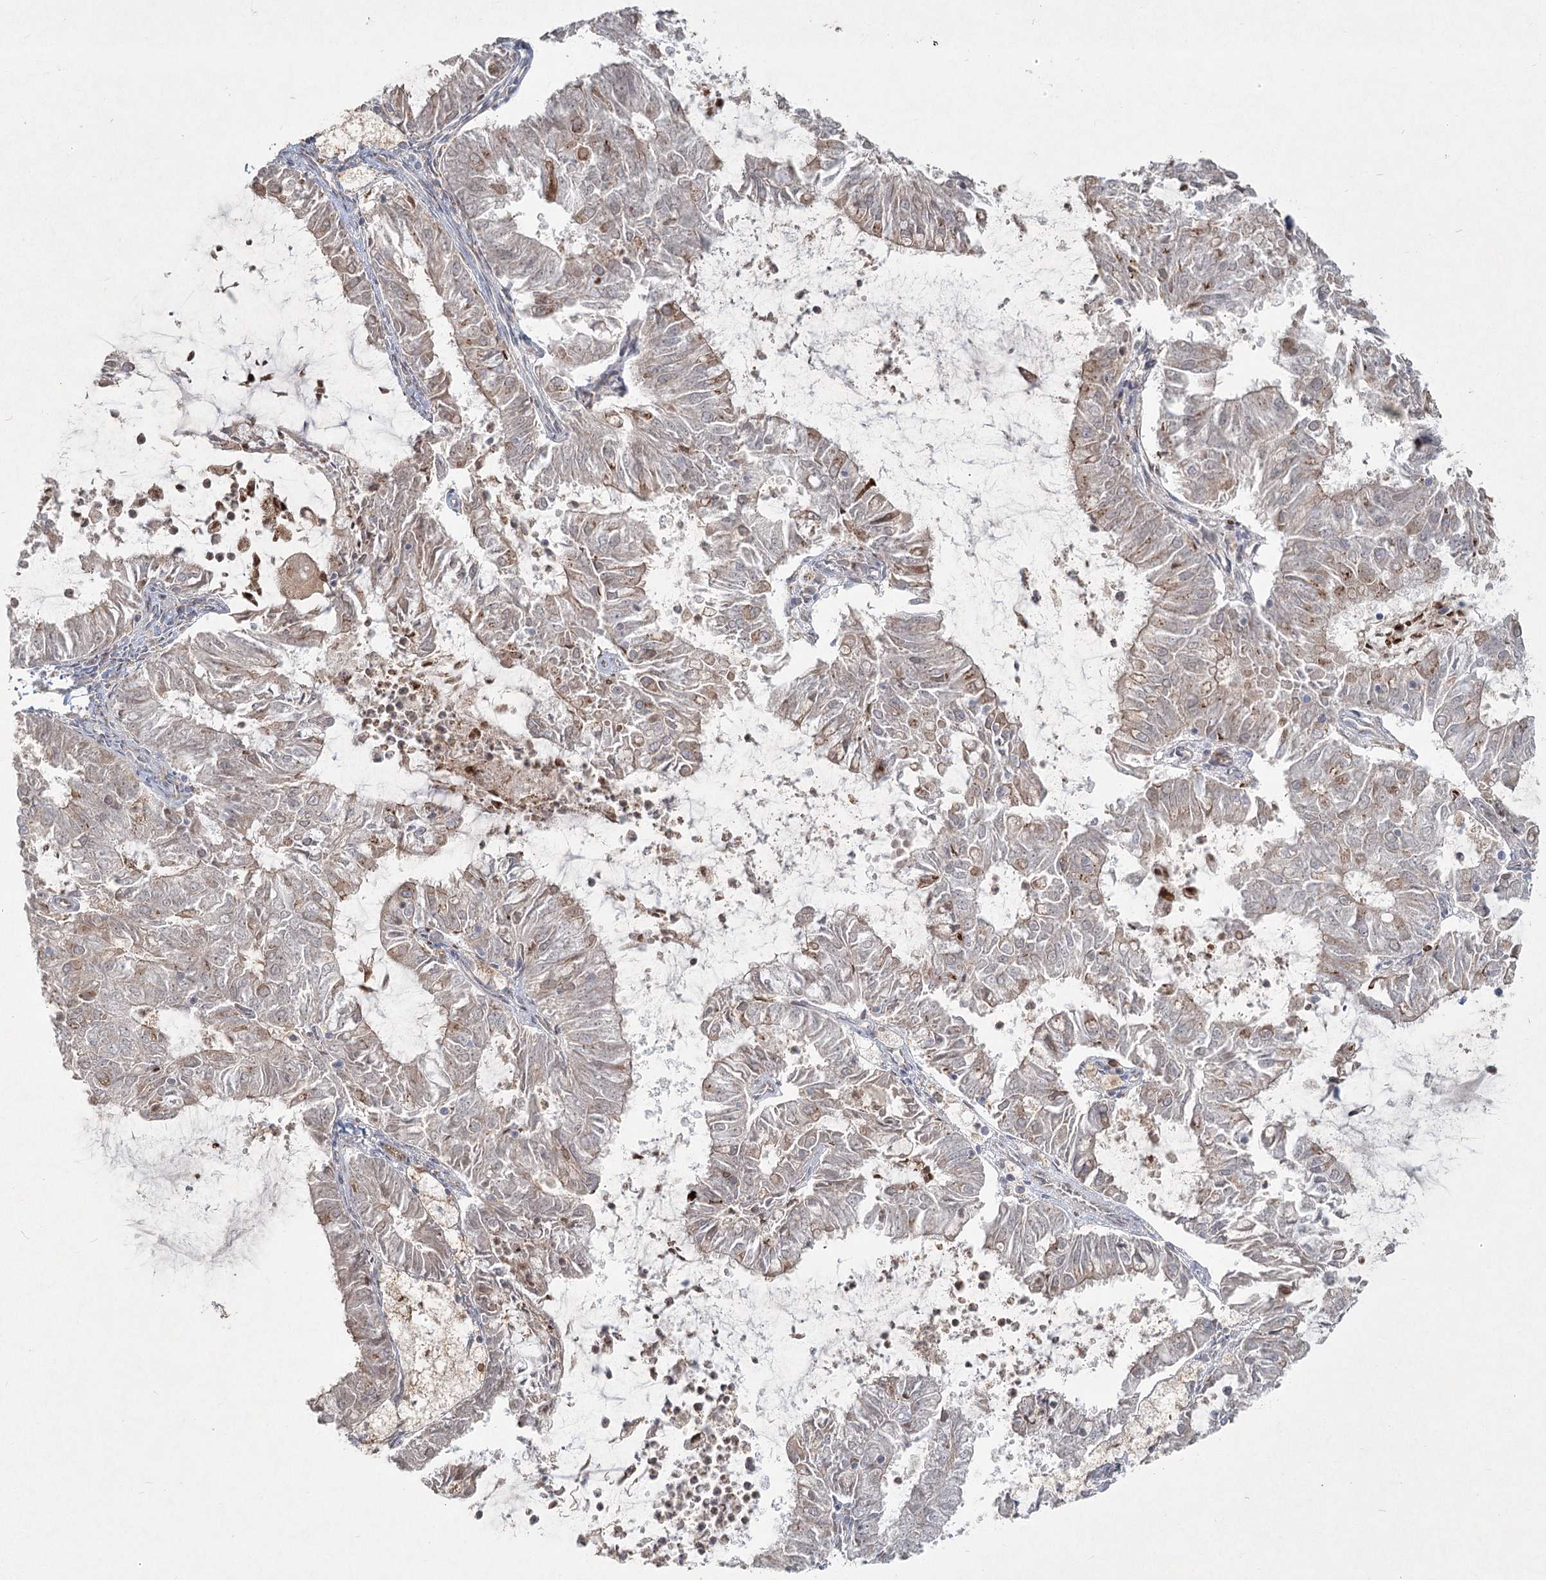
{"staining": {"intensity": "weak", "quantity": "<25%", "location": "cytoplasmic/membranous"}, "tissue": "endometrial cancer", "cell_type": "Tumor cells", "image_type": "cancer", "snomed": [{"axis": "morphology", "description": "Adenocarcinoma, NOS"}, {"axis": "topography", "description": "Endometrium"}], "caption": "An immunohistochemistry image of endometrial adenocarcinoma is shown. There is no staining in tumor cells of endometrial adenocarcinoma.", "gene": "LRP2BP", "patient": {"sex": "female", "age": 57}}